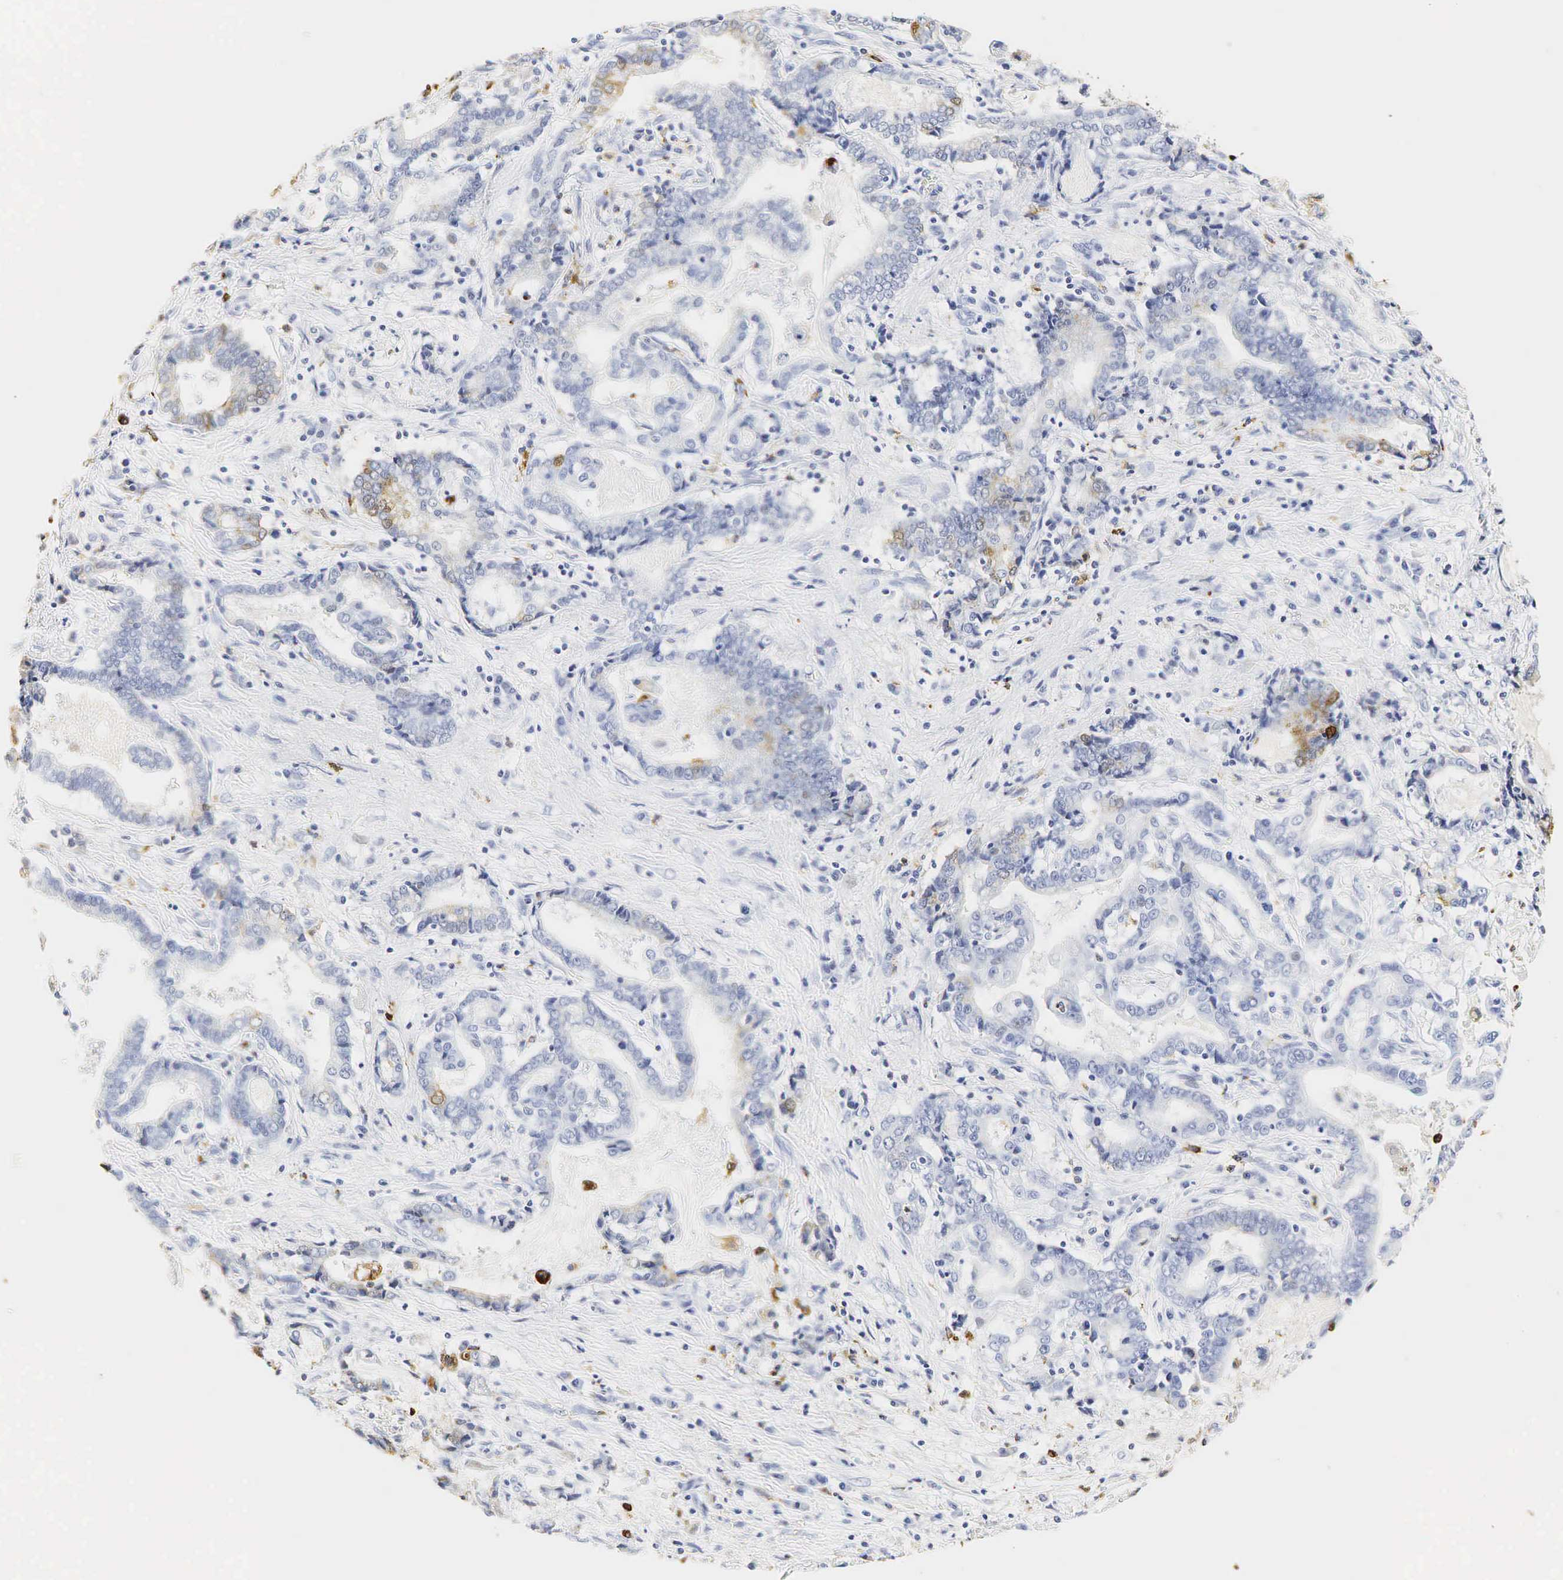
{"staining": {"intensity": "strong", "quantity": "25%-75%", "location": "cytoplasmic/membranous"}, "tissue": "liver cancer", "cell_type": "Tumor cells", "image_type": "cancer", "snomed": [{"axis": "morphology", "description": "Cholangiocarcinoma"}, {"axis": "topography", "description": "Liver"}], "caption": "Cholangiocarcinoma (liver) stained with immunohistochemistry exhibits strong cytoplasmic/membranous expression in approximately 25%-75% of tumor cells.", "gene": "LYZ", "patient": {"sex": "male", "age": 57}}